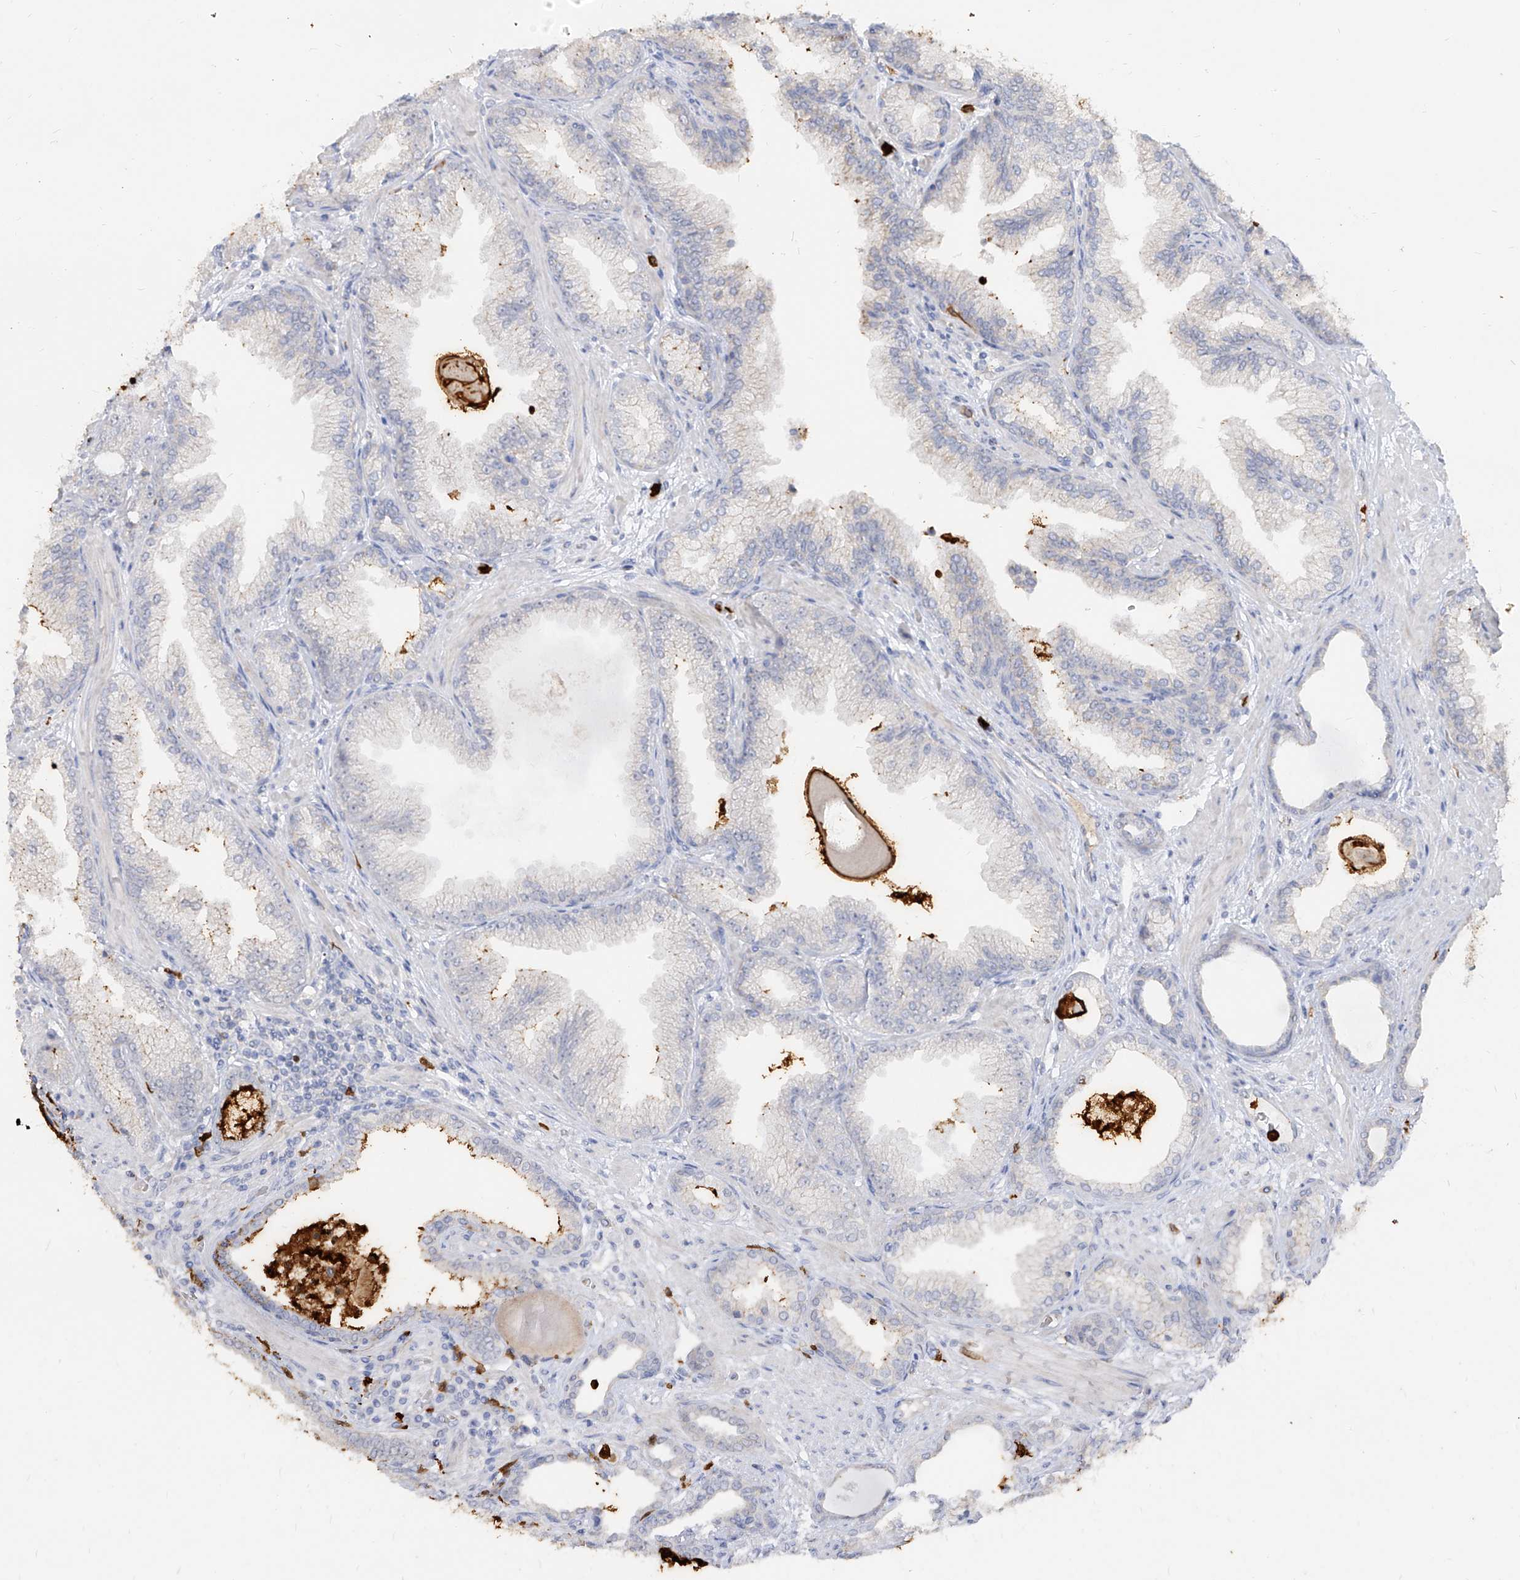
{"staining": {"intensity": "negative", "quantity": "none", "location": "none"}, "tissue": "prostate cancer", "cell_type": "Tumor cells", "image_type": "cancer", "snomed": [{"axis": "morphology", "description": "Adenocarcinoma, High grade"}, {"axis": "topography", "description": "Prostate"}], "caption": "Prostate cancer (adenocarcinoma (high-grade)) was stained to show a protein in brown. There is no significant staining in tumor cells. (IHC, brightfield microscopy, high magnification).", "gene": "ZNF227", "patient": {"sex": "male", "age": 71}}